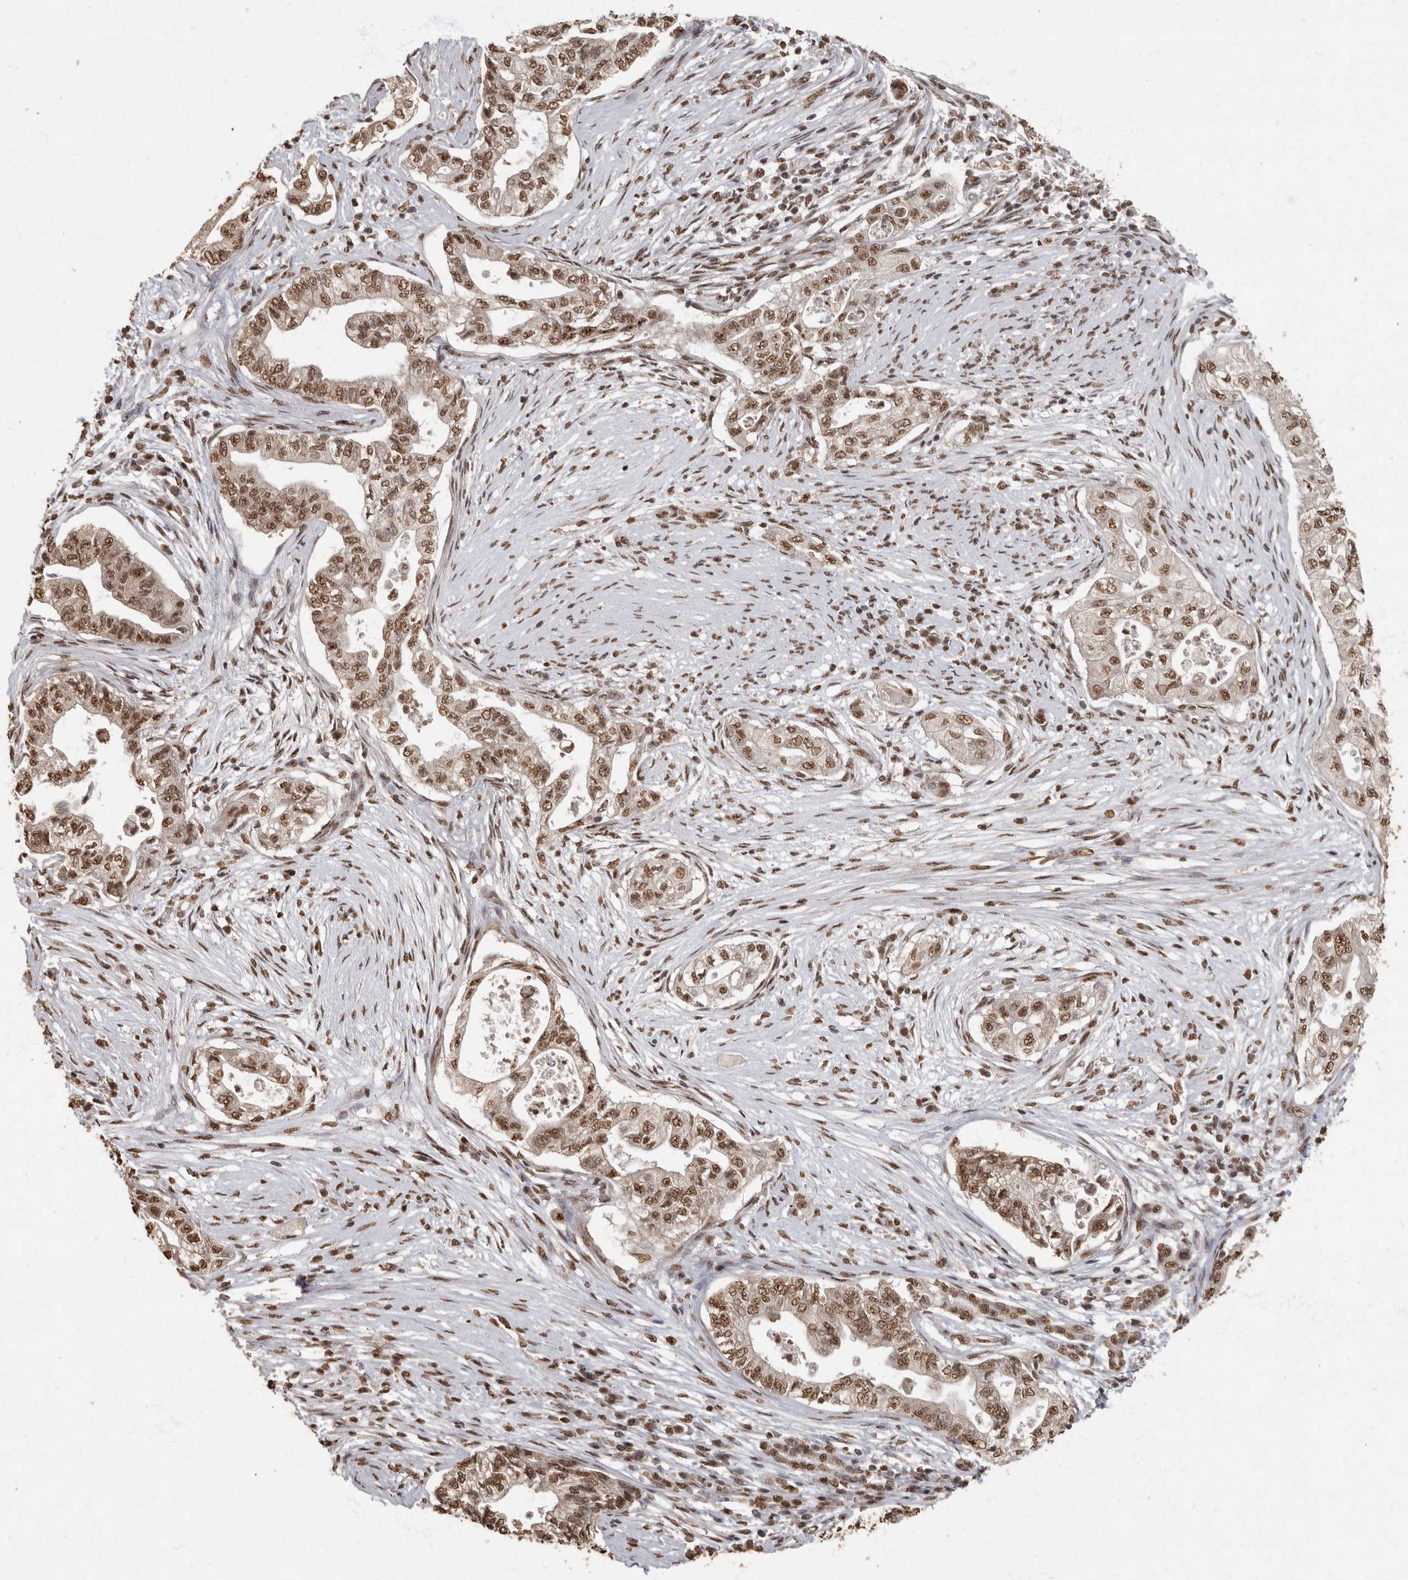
{"staining": {"intensity": "moderate", "quantity": ">75%", "location": "nuclear"}, "tissue": "pancreatic cancer", "cell_type": "Tumor cells", "image_type": "cancer", "snomed": [{"axis": "morphology", "description": "Adenocarcinoma, NOS"}, {"axis": "topography", "description": "Pancreas"}], "caption": "Protein analysis of pancreatic adenocarcinoma tissue exhibits moderate nuclear expression in about >75% of tumor cells. (DAB IHC, brown staining for protein, blue staining for nuclei).", "gene": "NBL1", "patient": {"sex": "male", "age": 72}}